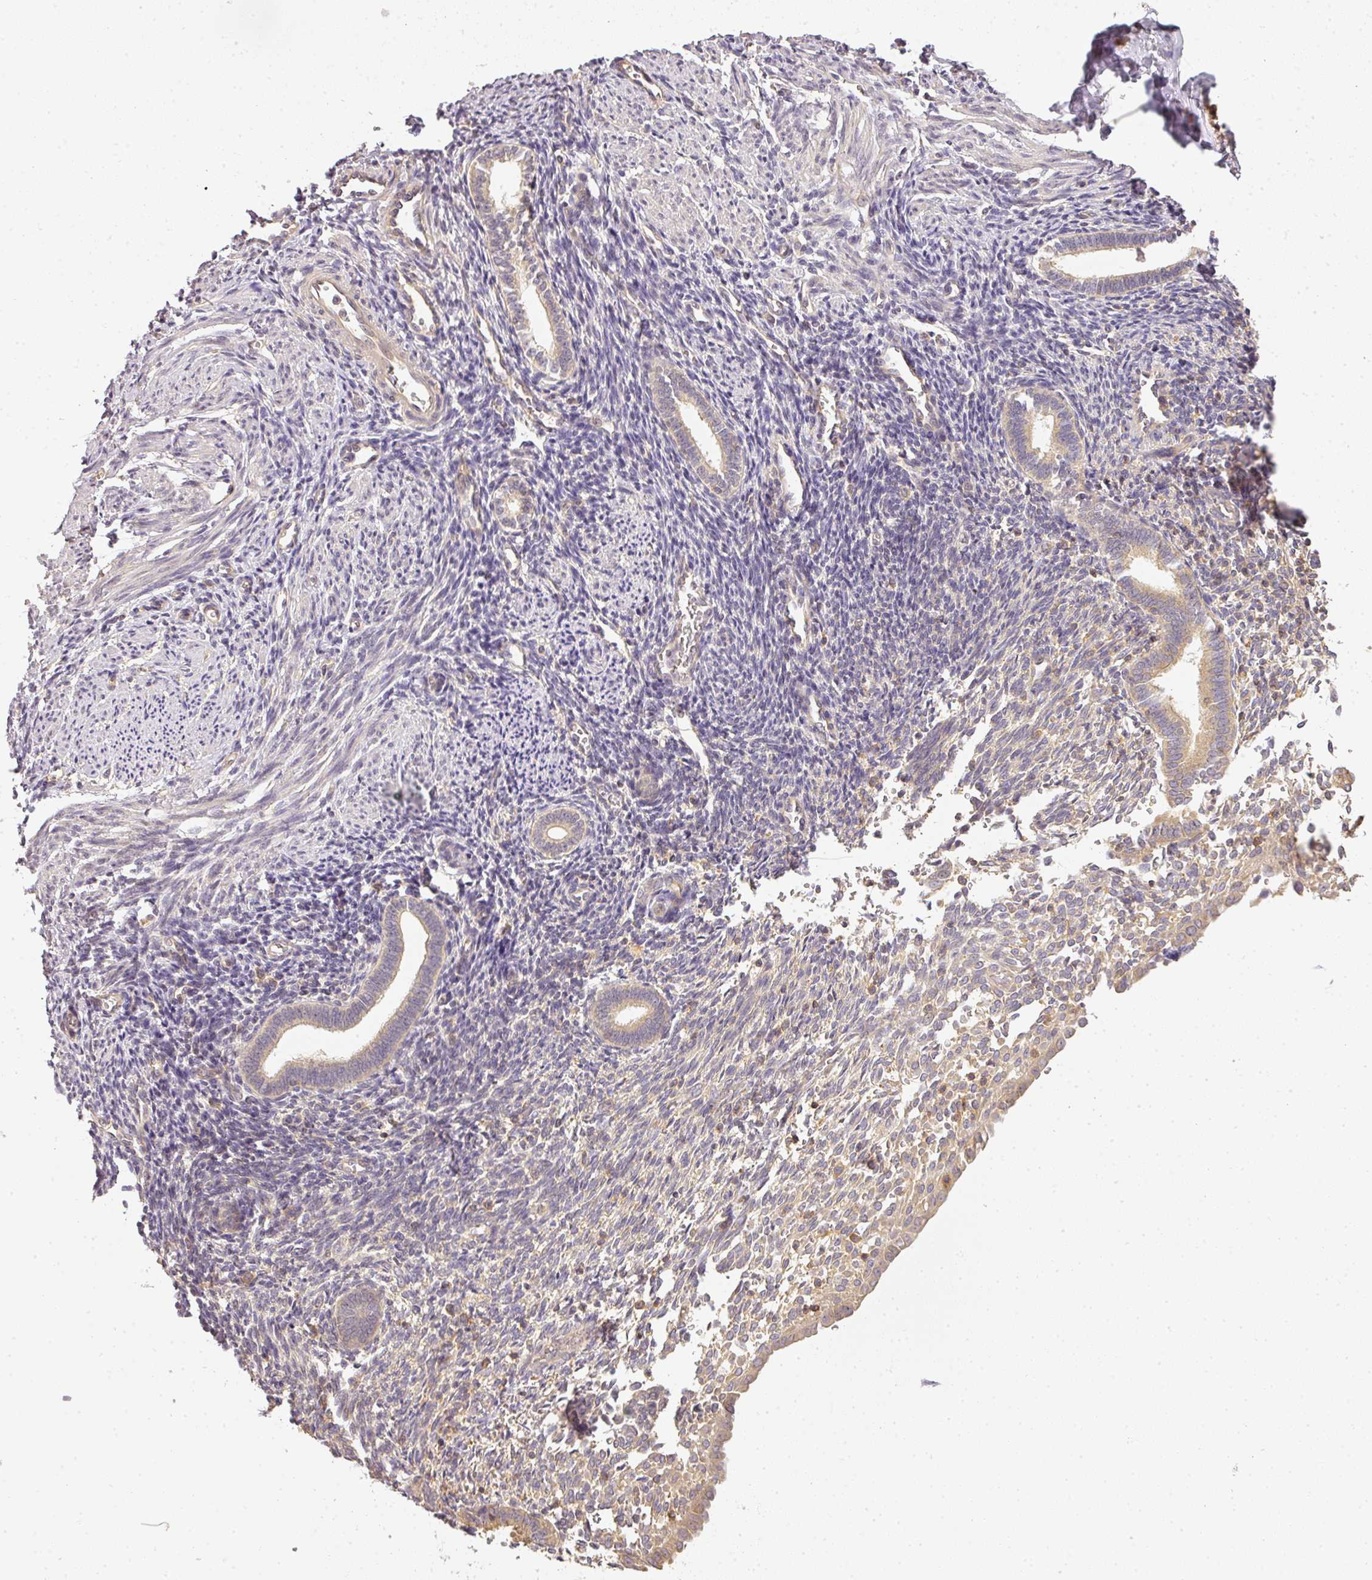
{"staining": {"intensity": "negative", "quantity": "none", "location": "none"}, "tissue": "endometrium", "cell_type": "Cells in endometrial stroma", "image_type": "normal", "snomed": [{"axis": "morphology", "description": "Normal tissue, NOS"}, {"axis": "topography", "description": "Endometrium"}], "caption": "This photomicrograph is of normal endometrium stained with immunohistochemistry to label a protein in brown with the nuclei are counter-stained blue. There is no positivity in cells in endometrial stroma.", "gene": "TCL1B", "patient": {"sex": "female", "age": 32}}